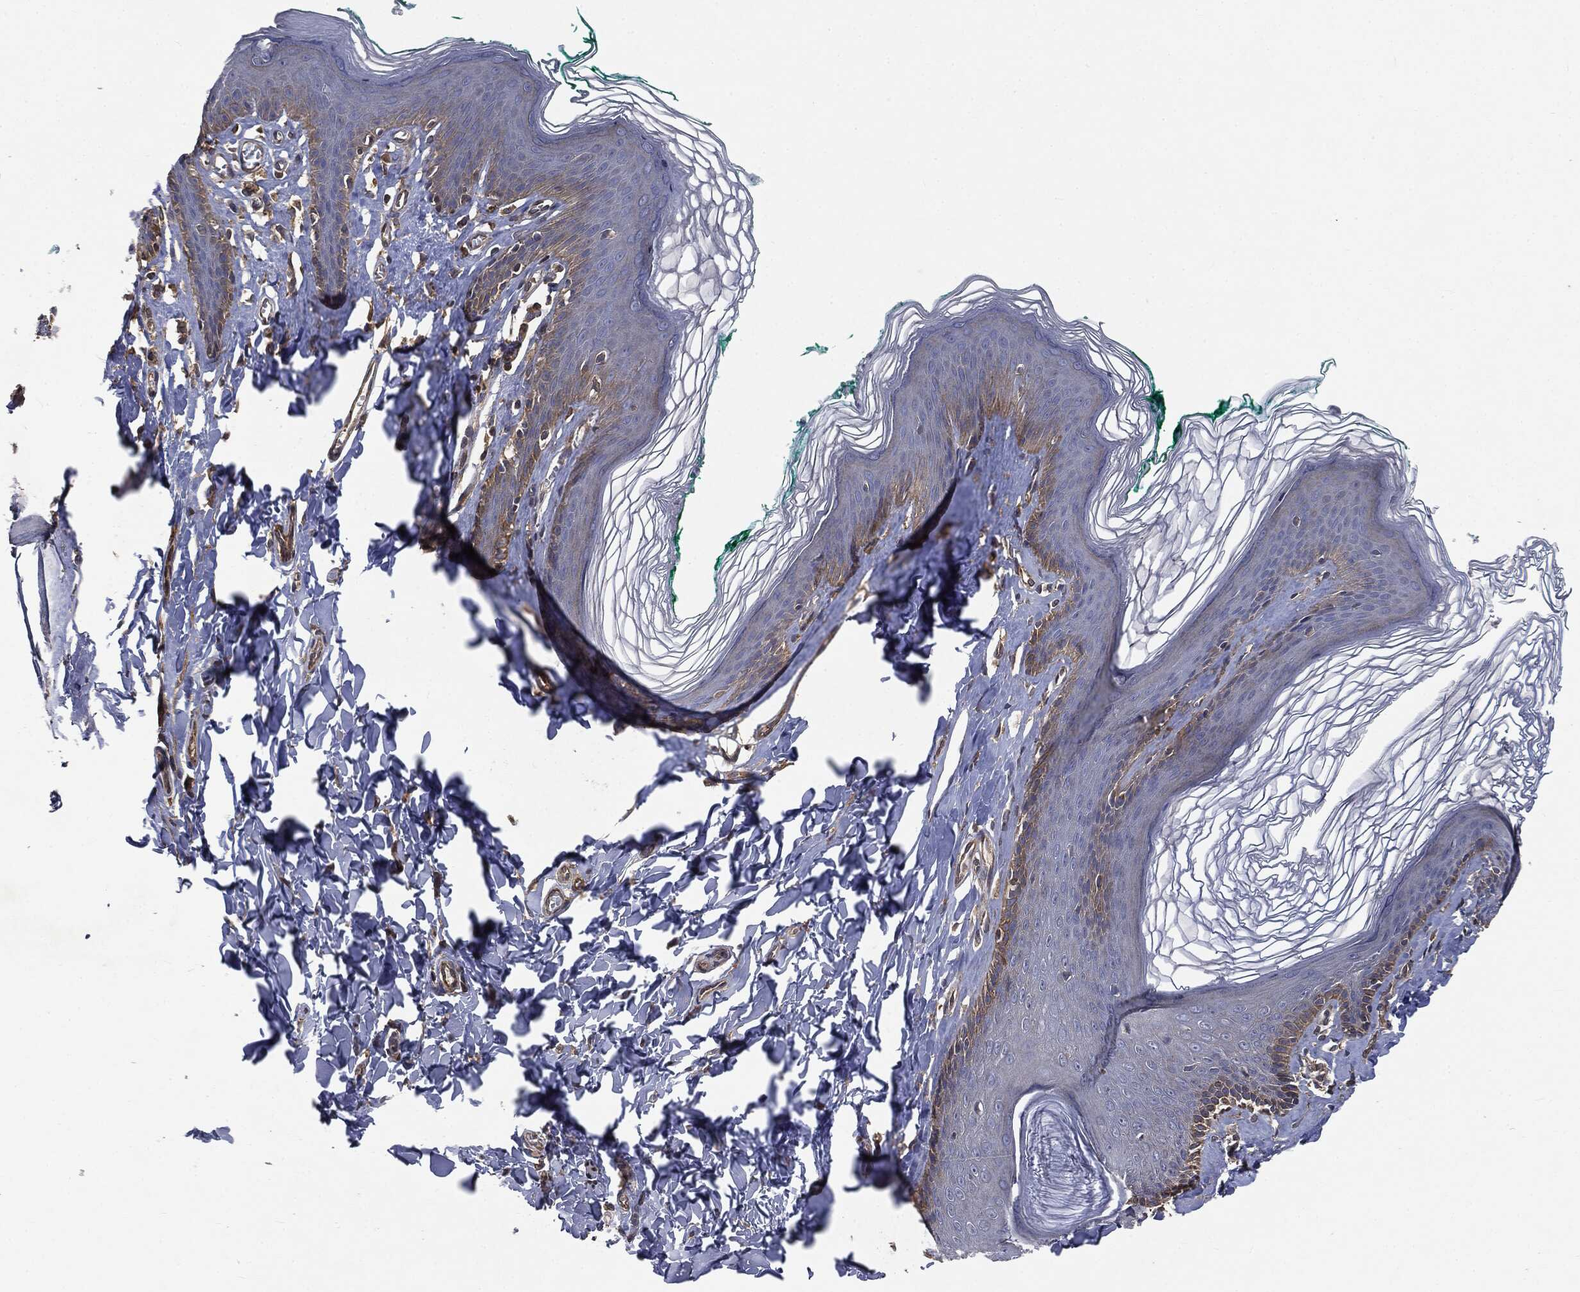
{"staining": {"intensity": "moderate", "quantity": "<25%", "location": "cytoplasmic/membranous"}, "tissue": "skin", "cell_type": "Epidermal cells", "image_type": "normal", "snomed": [{"axis": "morphology", "description": "Normal tissue, NOS"}, {"axis": "topography", "description": "Vulva"}], "caption": "The immunohistochemical stain shows moderate cytoplasmic/membranous expression in epidermal cells of normal skin.", "gene": "EPS15L1", "patient": {"sex": "female", "age": 66}}